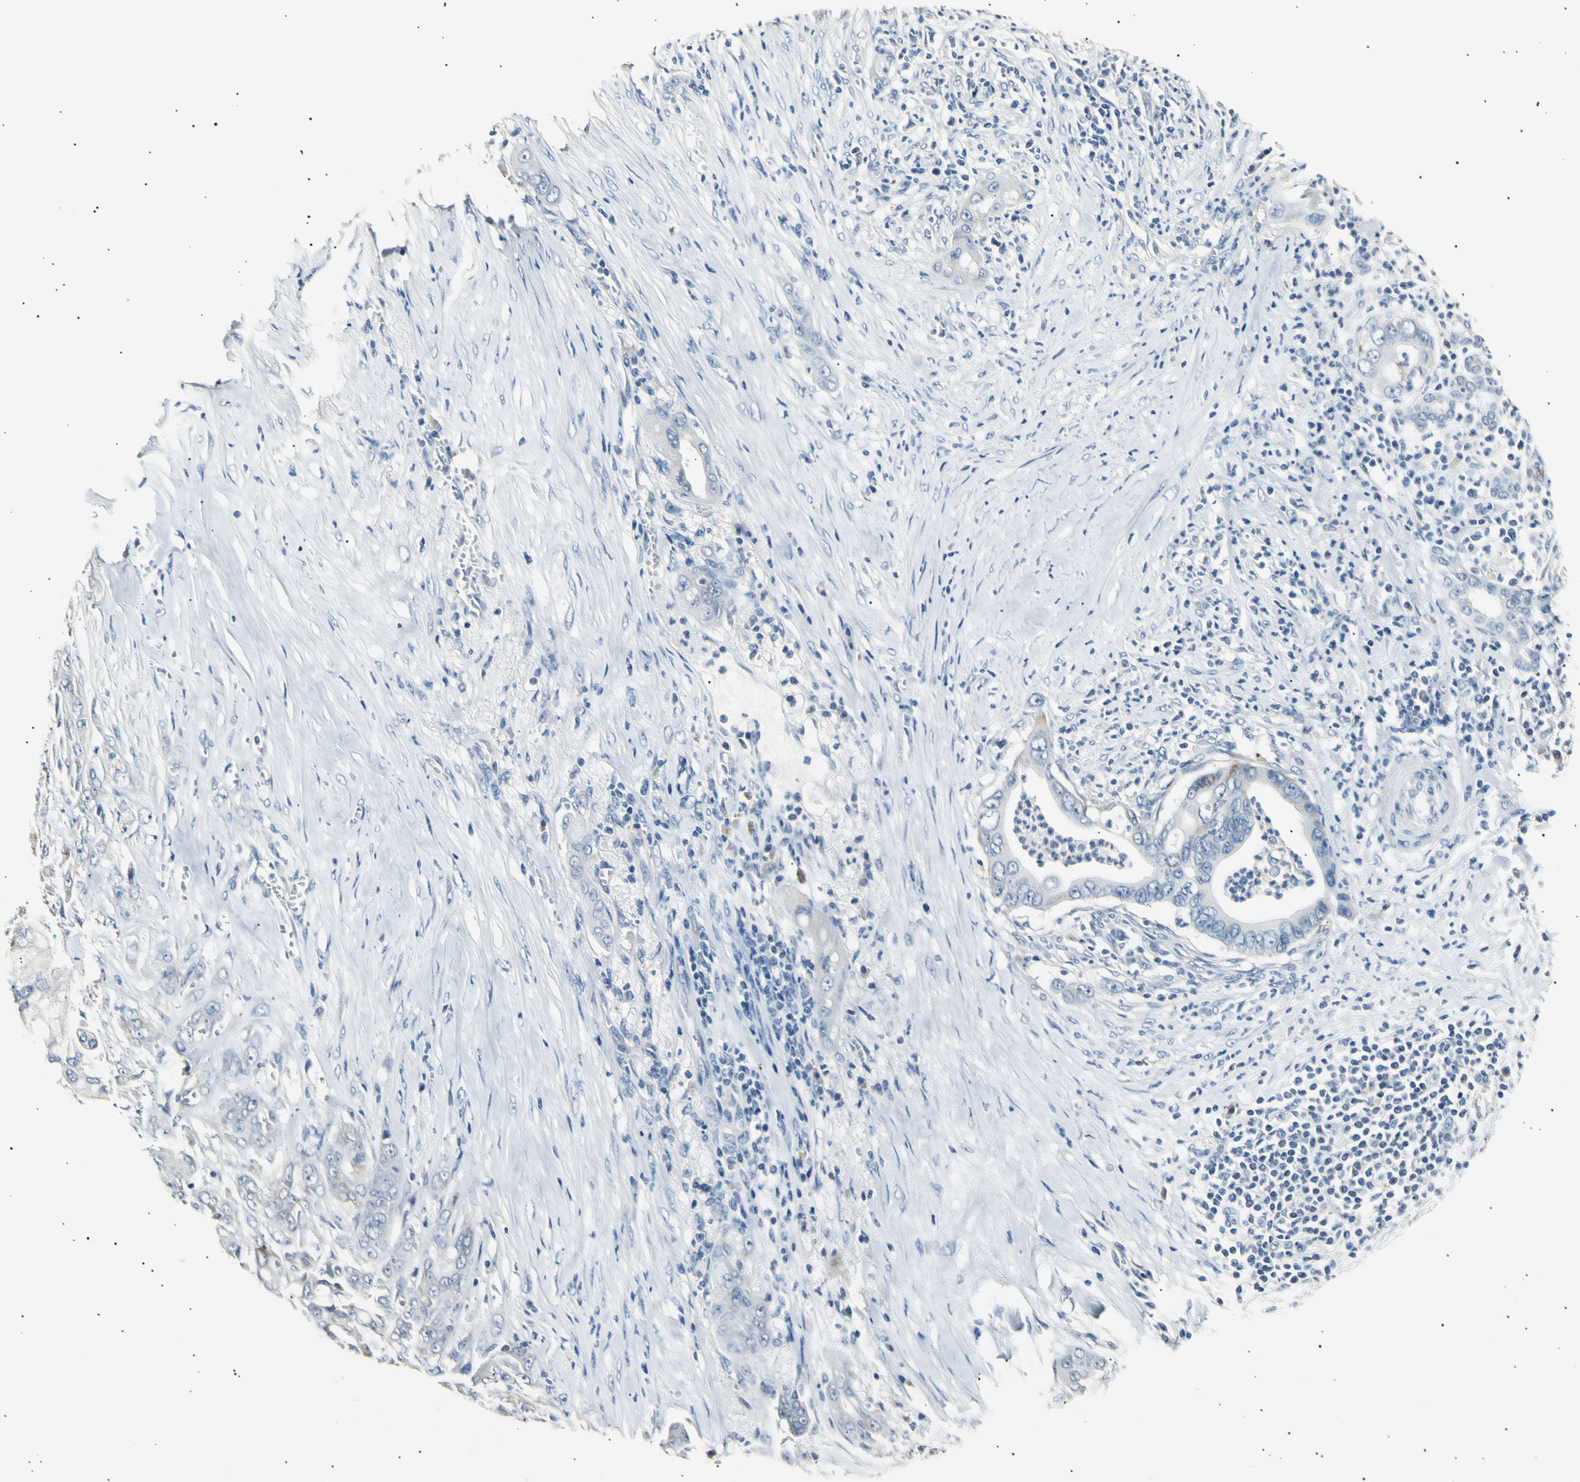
{"staining": {"intensity": "negative", "quantity": "none", "location": "none"}, "tissue": "pancreatic cancer", "cell_type": "Tumor cells", "image_type": "cancer", "snomed": [{"axis": "morphology", "description": "Adenocarcinoma, NOS"}, {"axis": "topography", "description": "Pancreas"}], "caption": "DAB (3,3'-diaminobenzidine) immunohistochemical staining of human adenocarcinoma (pancreatic) reveals no significant staining in tumor cells. (DAB IHC, high magnification).", "gene": "LDLR", "patient": {"sex": "male", "age": 59}}